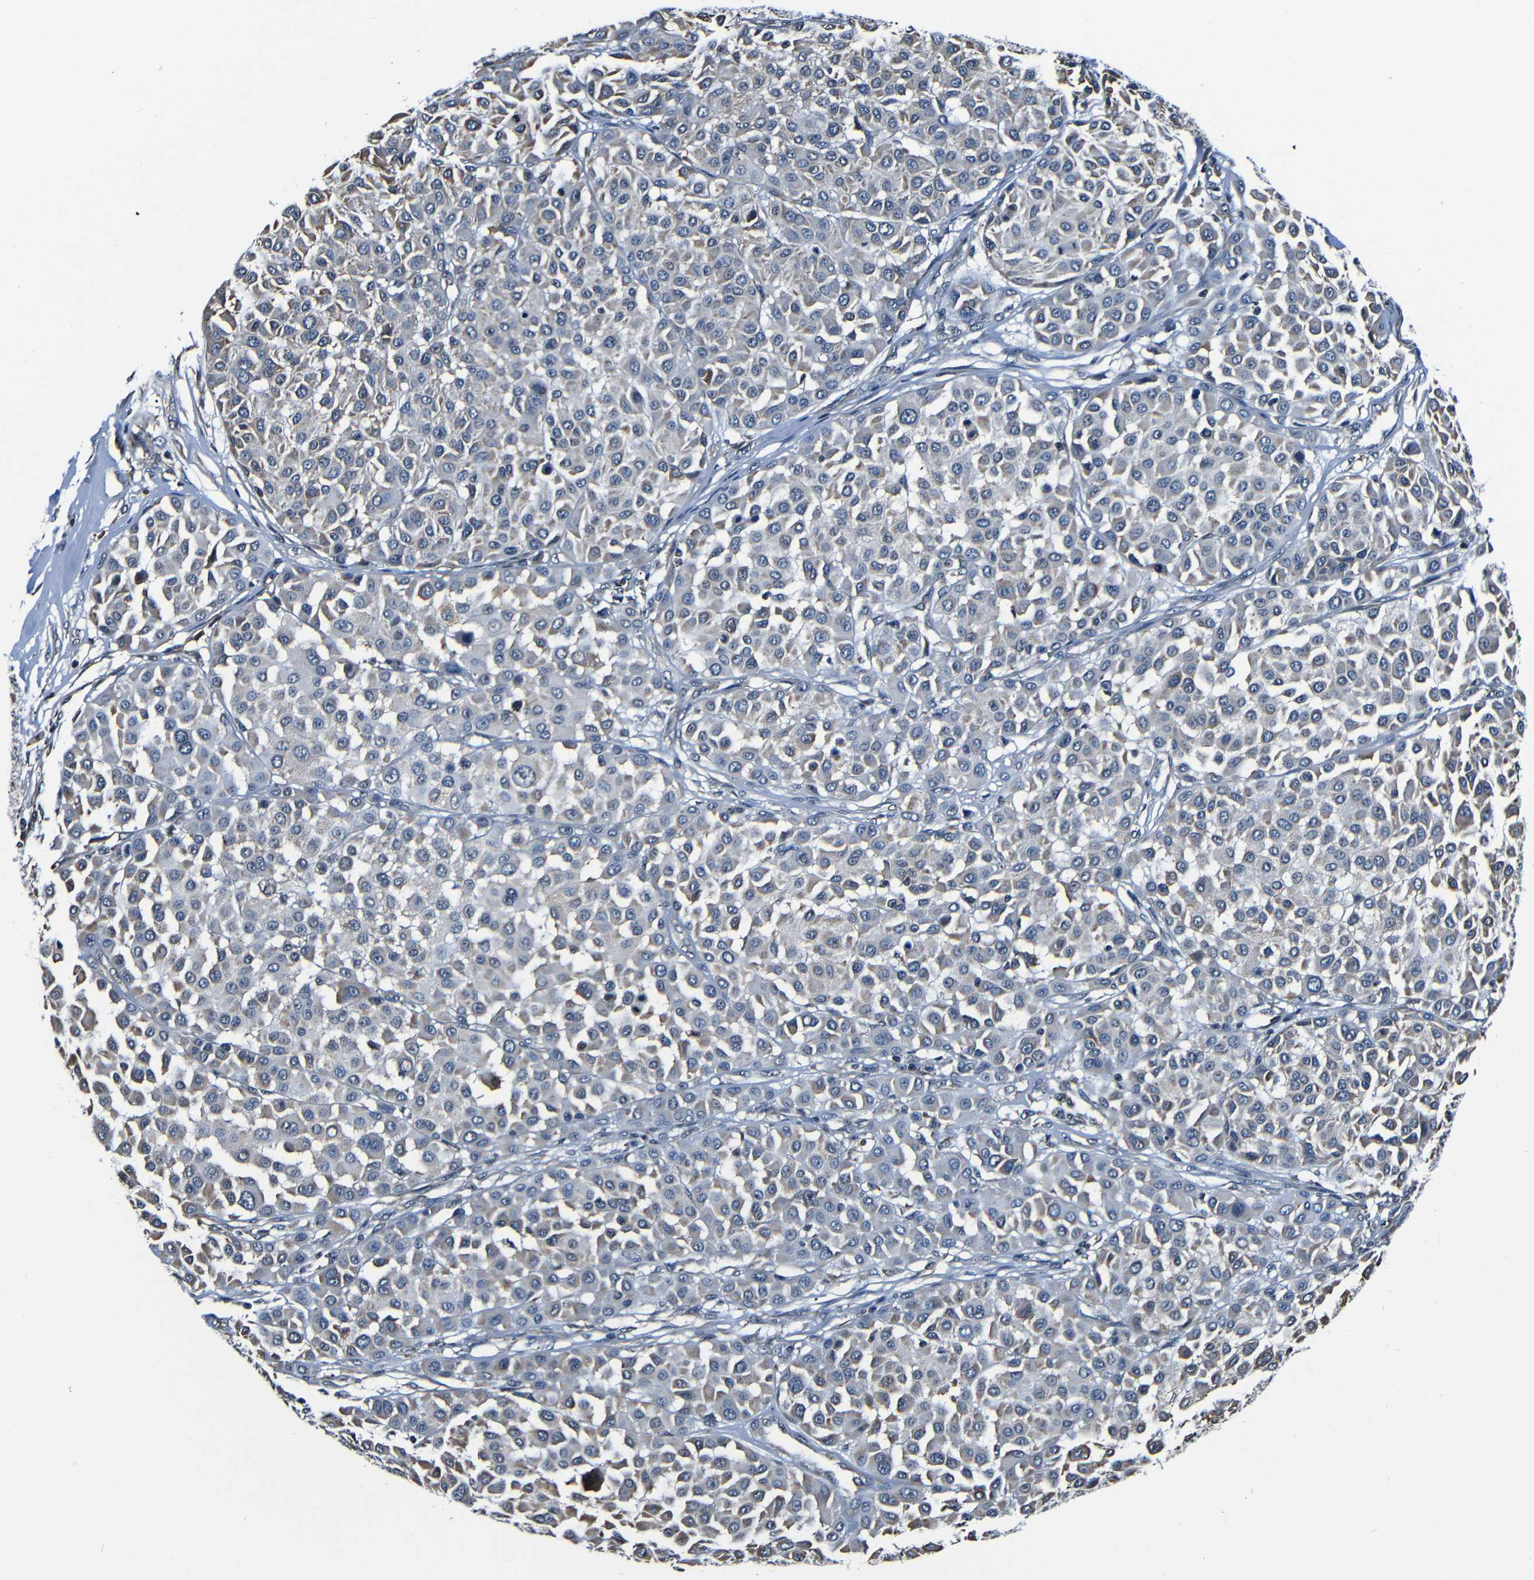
{"staining": {"intensity": "weak", "quantity": "<25%", "location": "cytoplasmic/membranous"}, "tissue": "melanoma", "cell_type": "Tumor cells", "image_type": "cancer", "snomed": [{"axis": "morphology", "description": "Malignant melanoma, Metastatic site"}, {"axis": "topography", "description": "Soft tissue"}], "caption": "Tumor cells are negative for brown protein staining in melanoma.", "gene": "NCBP3", "patient": {"sex": "male", "age": 41}}